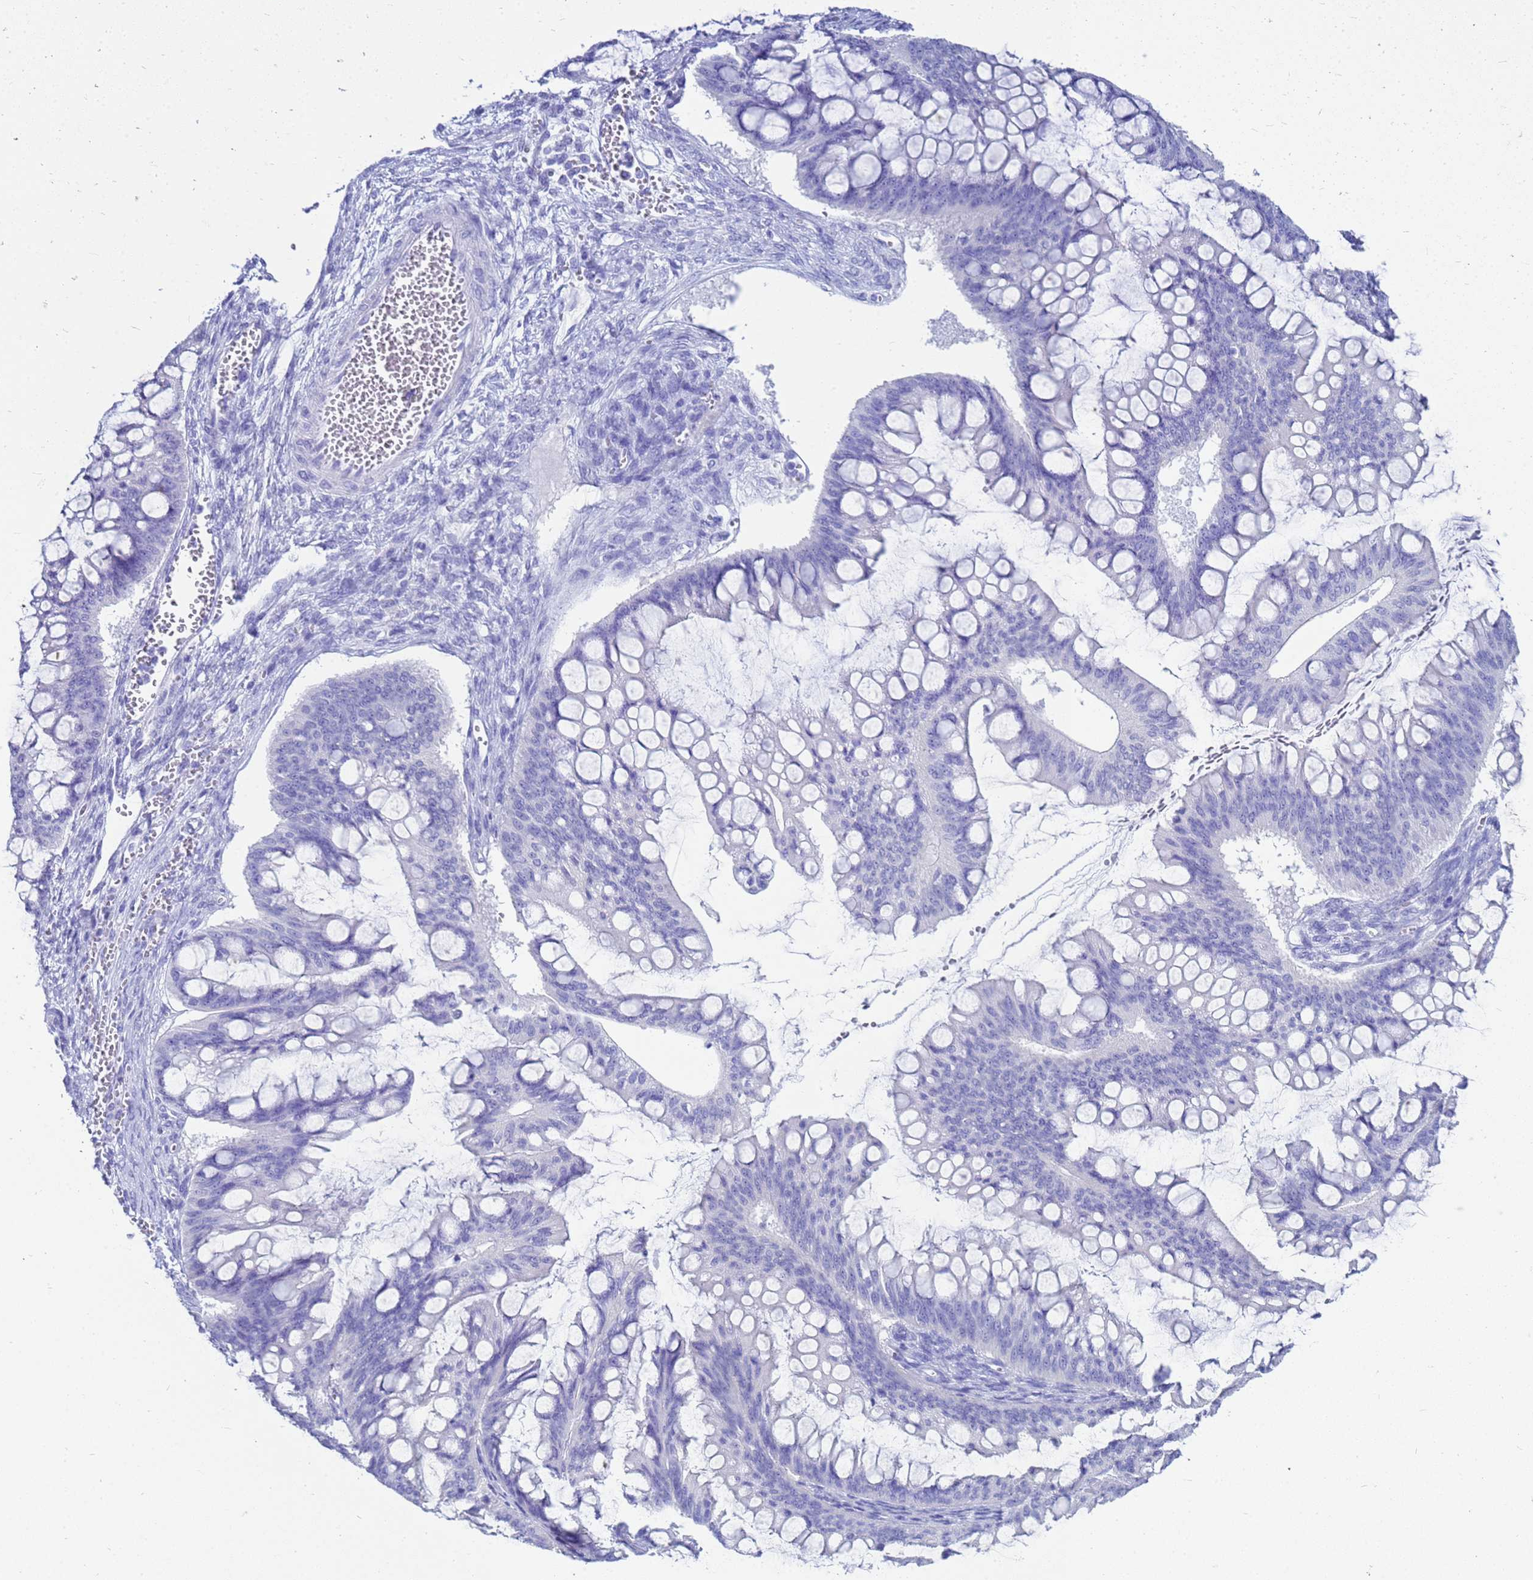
{"staining": {"intensity": "negative", "quantity": "none", "location": "none"}, "tissue": "ovarian cancer", "cell_type": "Tumor cells", "image_type": "cancer", "snomed": [{"axis": "morphology", "description": "Cystadenocarcinoma, mucinous, NOS"}, {"axis": "topography", "description": "Ovary"}], "caption": "High magnification brightfield microscopy of ovarian mucinous cystadenocarcinoma stained with DAB (3,3'-diaminobenzidine) (brown) and counterstained with hematoxylin (blue): tumor cells show no significant positivity. (Stains: DAB immunohistochemistry with hematoxylin counter stain, Microscopy: brightfield microscopy at high magnification).", "gene": "CKB", "patient": {"sex": "female", "age": 73}}